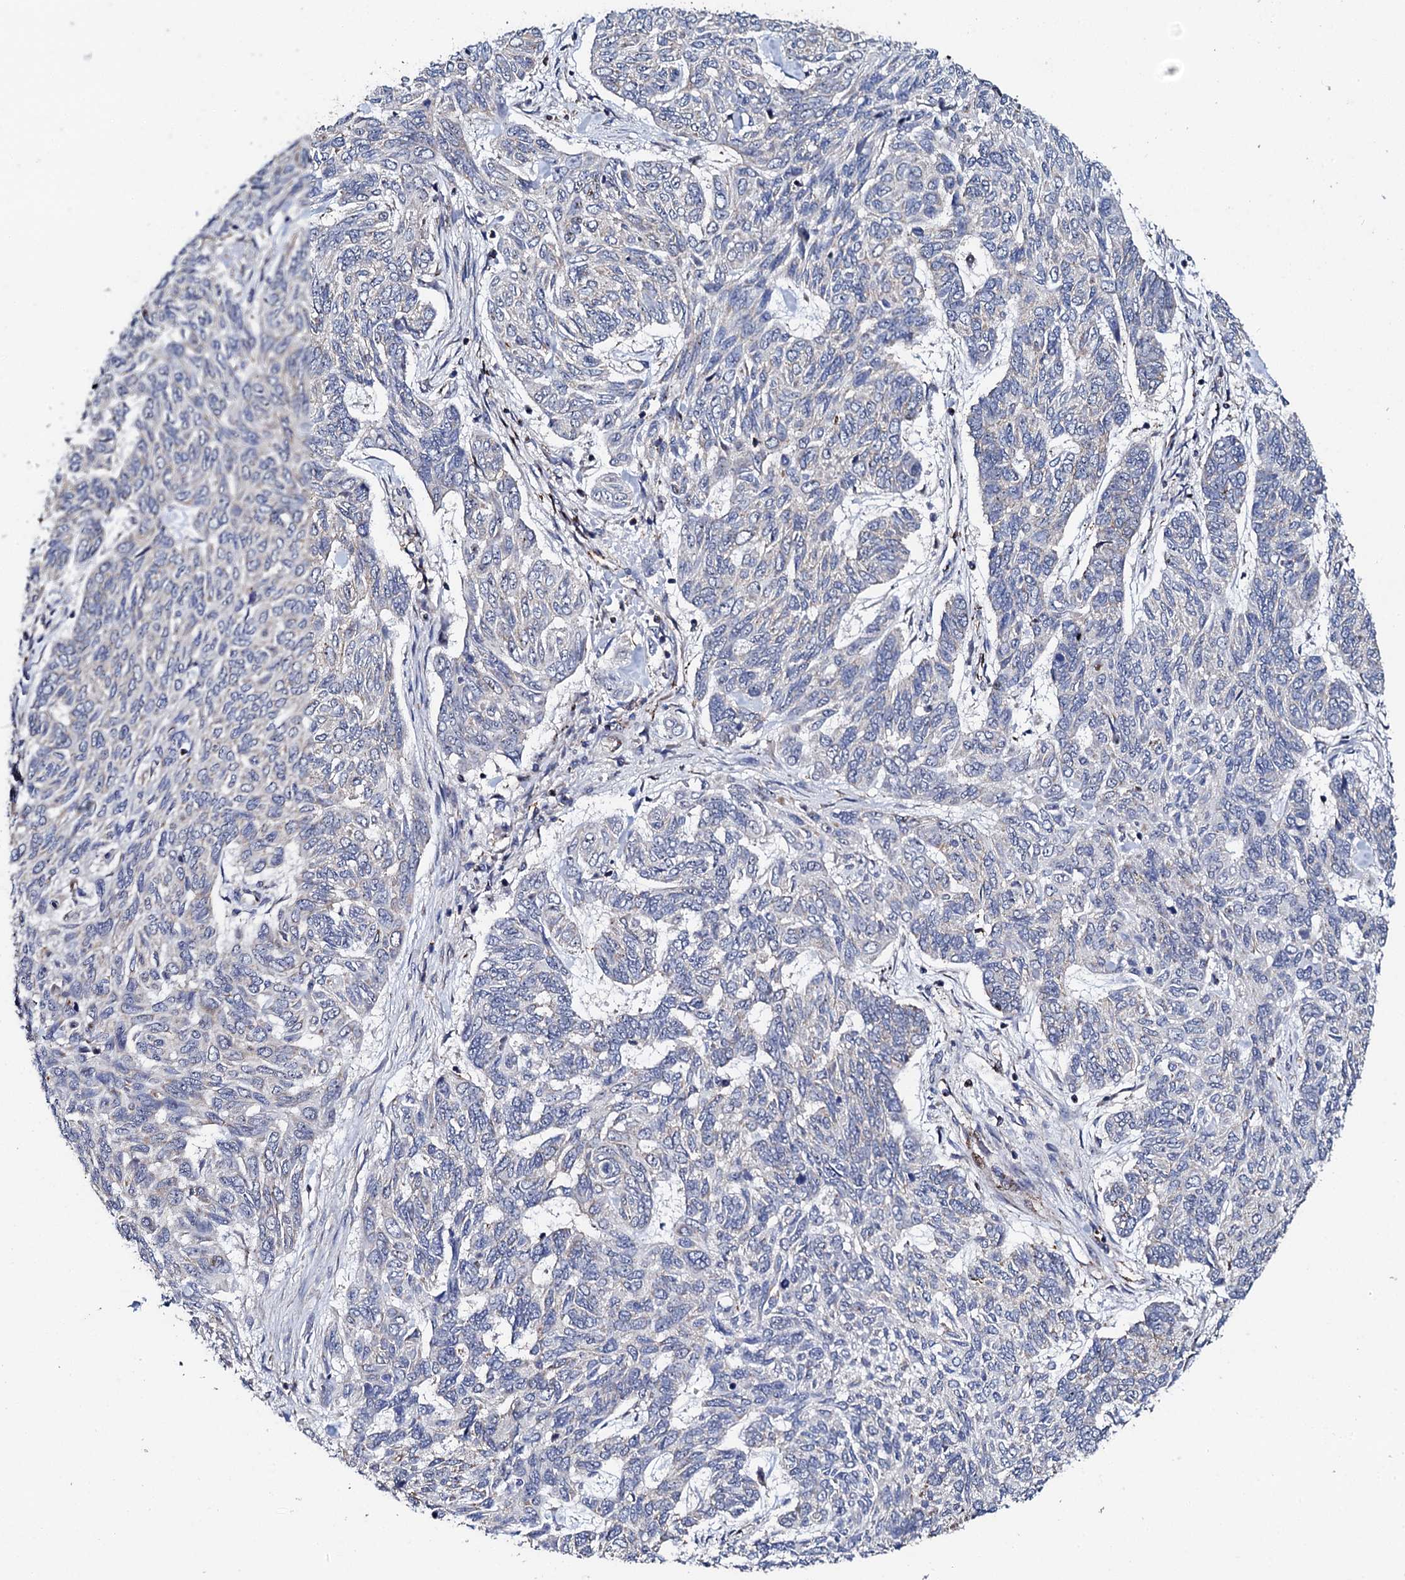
{"staining": {"intensity": "negative", "quantity": "none", "location": "none"}, "tissue": "skin cancer", "cell_type": "Tumor cells", "image_type": "cancer", "snomed": [{"axis": "morphology", "description": "Basal cell carcinoma"}, {"axis": "topography", "description": "Skin"}], "caption": "Tumor cells show no significant expression in skin cancer.", "gene": "GTPBP4", "patient": {"sex": "female", "age": 65}}